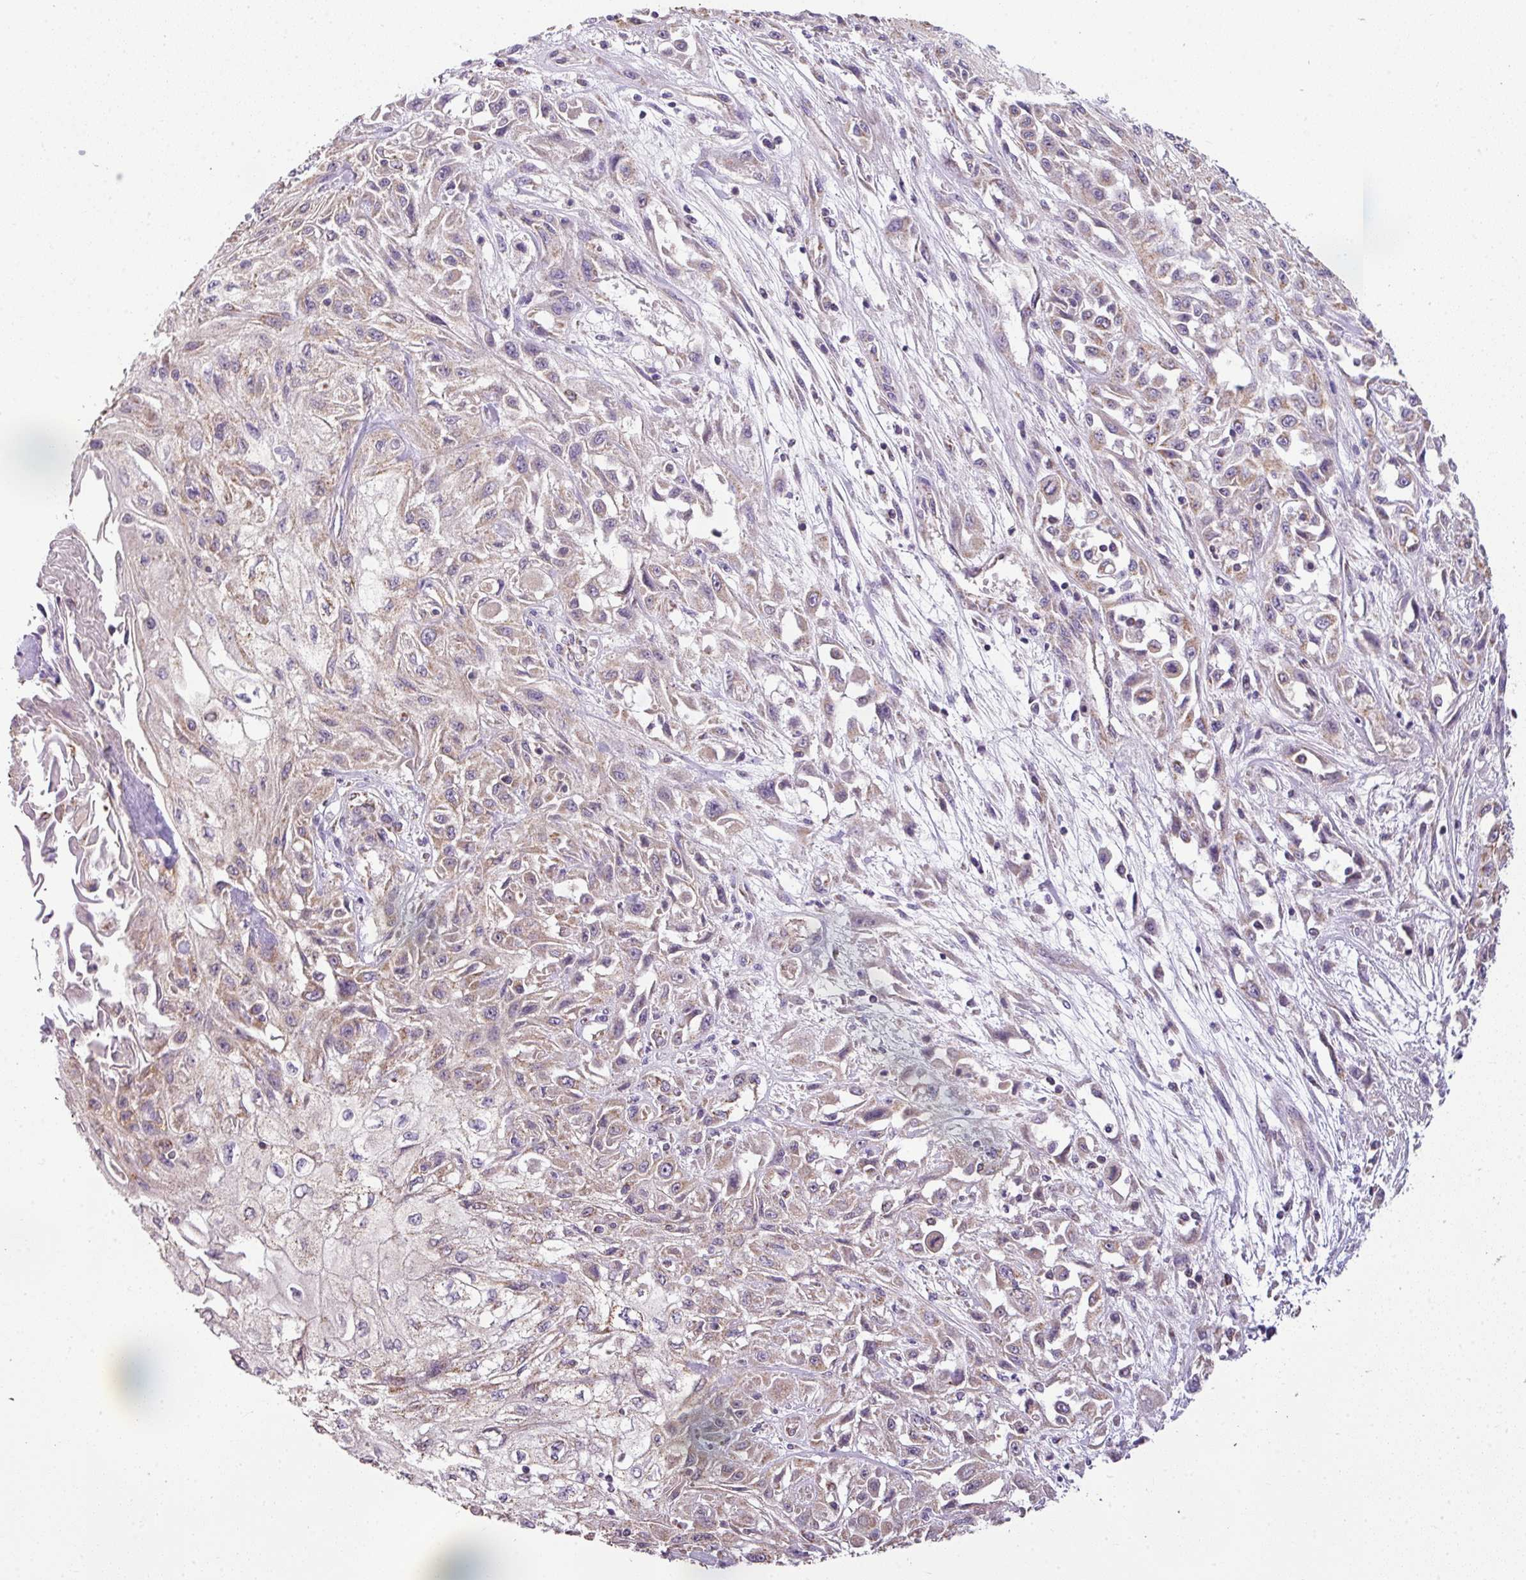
{"staining": {"intensity": "weak", "quantity": ">75%", "location": "cytoplasmic/membranous"}, "tissue": "skin cancer", "cell_type": "Tumor cells", "image_type": "cancer", "snomed": [{"axis": "morphology", "description": "Squamous cell carcinoma, NOS"}, {"axis": "morphology", "description": "Squamous cell carcinoma, metastatic, NOS"}, {"axis": "topography", "description": "Skin"}, {"axis": "topography", "description": "Lymph node"}], "caption": "Skin cancer tissue exhibits weak cytoplasmic/membranous expression in approximately >75% of tumor cells, visualized by immunohistochemistry.", "gene": "PALS2", "patient": {"sex": "male", "age": 75}}